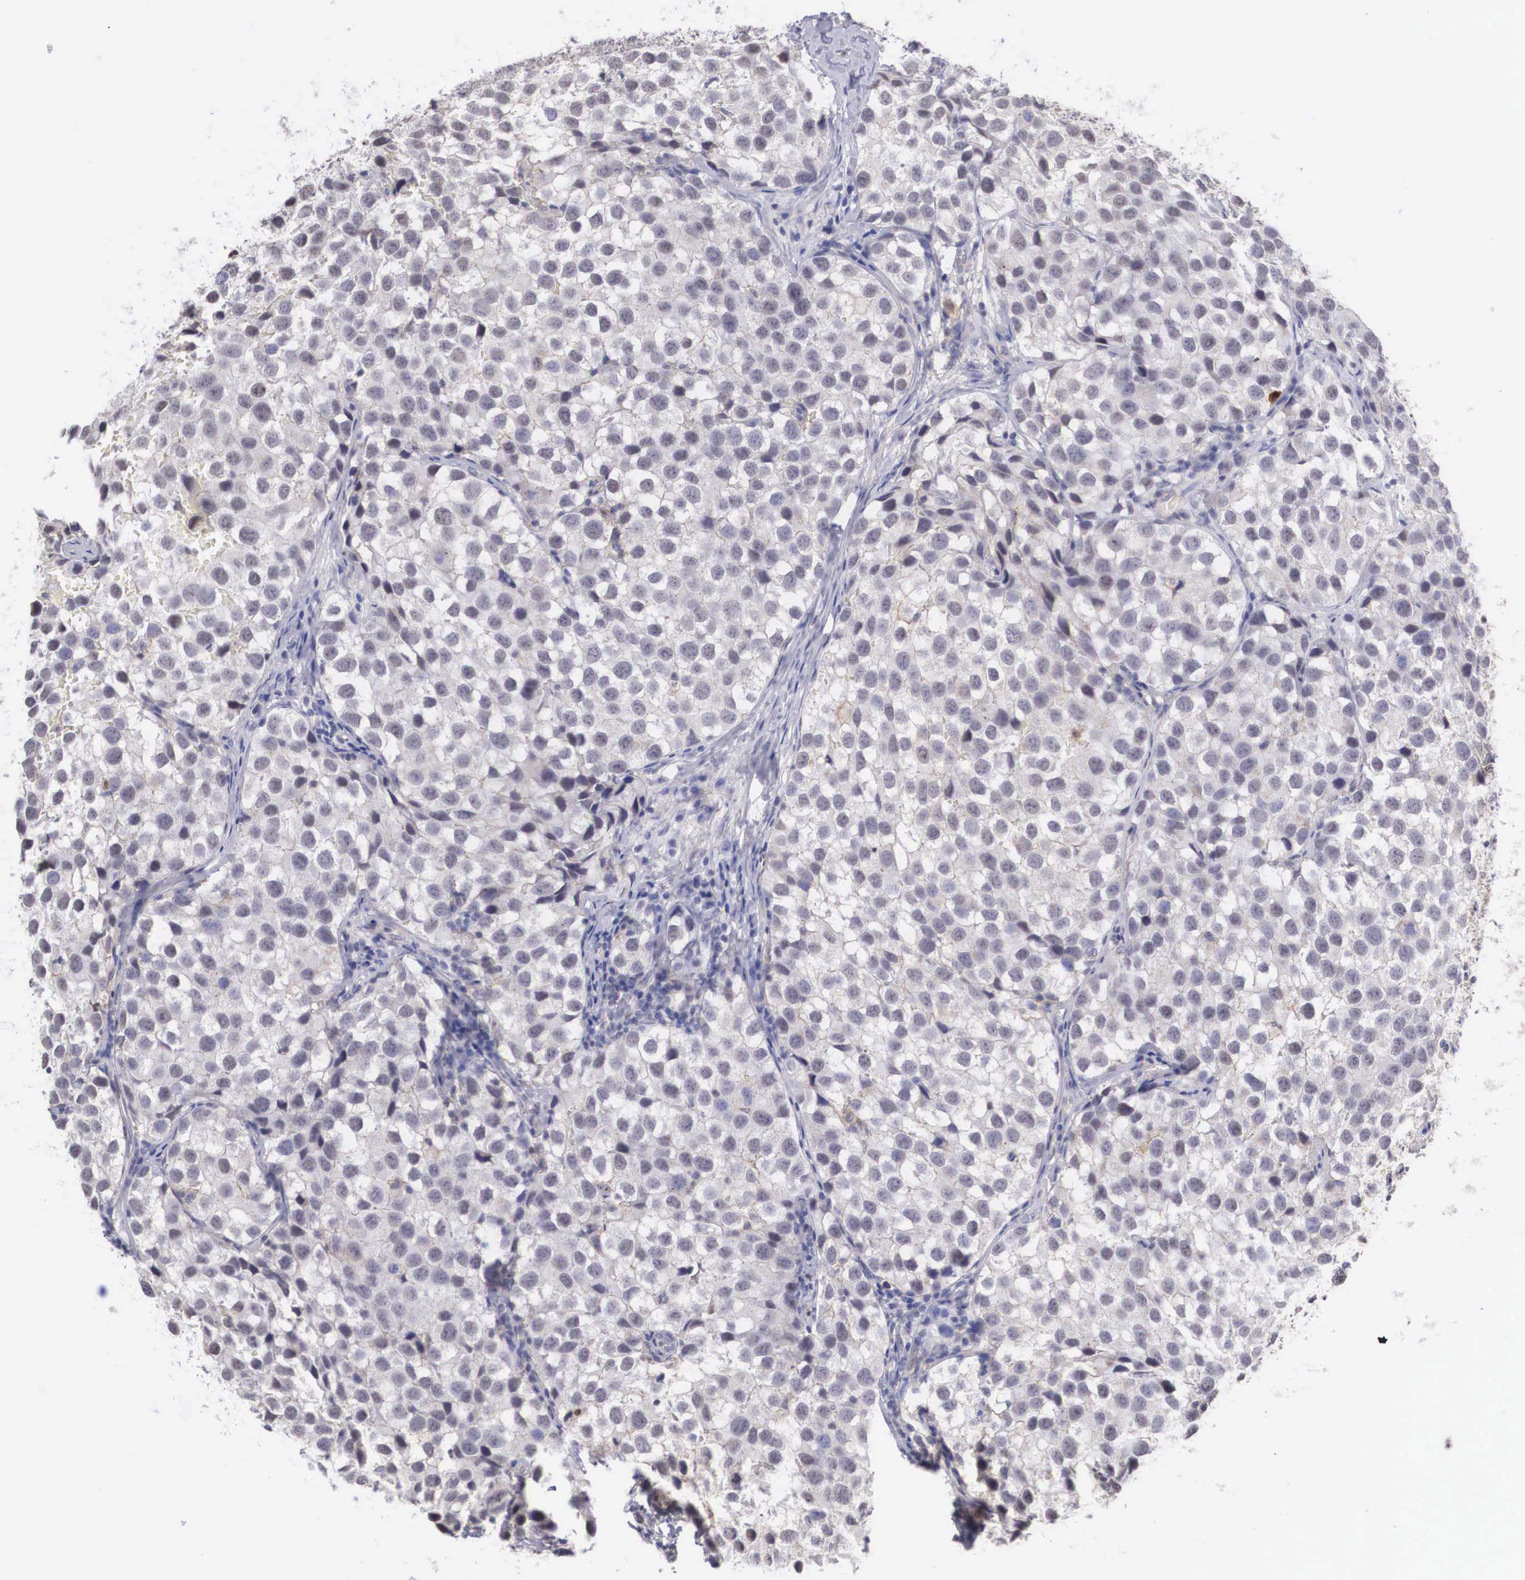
{"staining": {"intensity": "negative", "quantity": "none", "location": "none"}, "tissue": "testis cancer", "cell_type": "Tumor cells", "image_type": "cancer", "snomed": [{"axis": "morphology", "description": "Seminoma, NOS"}, {"axis": "topography", "description": "Testis"}], "caption": "DAB (3,3'-diaminobenzidine) immunohistochemical staining of seminoma (testis) reveals no significant expression in tumor cells.", "gene": "NR4A2", "patient": {"sex": "male", "age": 39}}